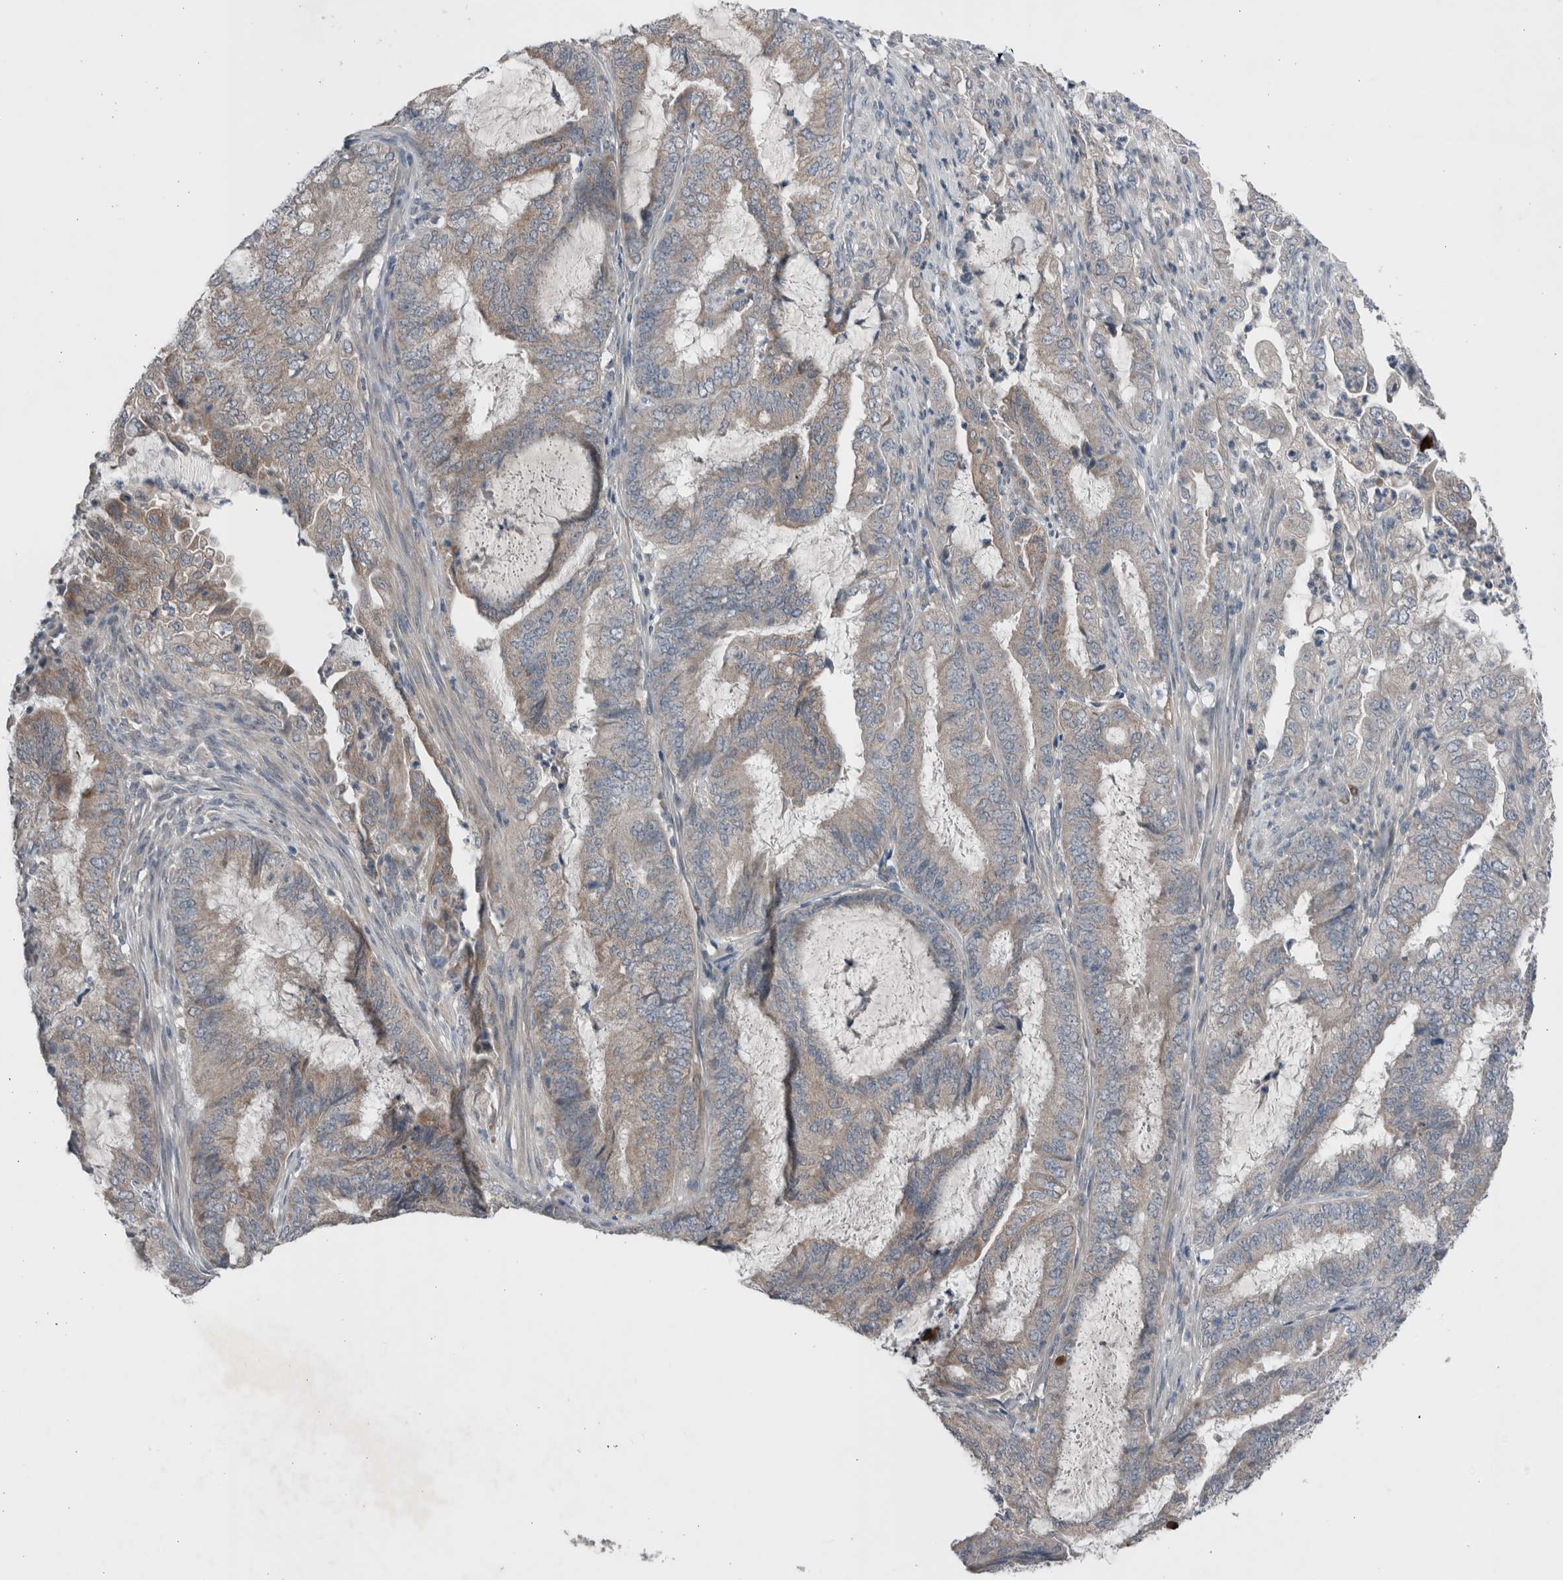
{"staining": {"intensity": "negative", "quantity": "none", "location": "none"}, "tissue": "endometrial cancer", "cell_type": "Tumor cells", "image_type": "cancer", "snomed": [{"axis": "morphology", "description": "Adenocarcinoma, NOS"}, {"axis": "topography", "description": "Endometrium"}], "caption": "Immunohistochemical staining of human endometrial cancer displays no significant positivity in tumor cells.", "gene": "CRNN", "patient": {"sex": "female", "age": 49}}